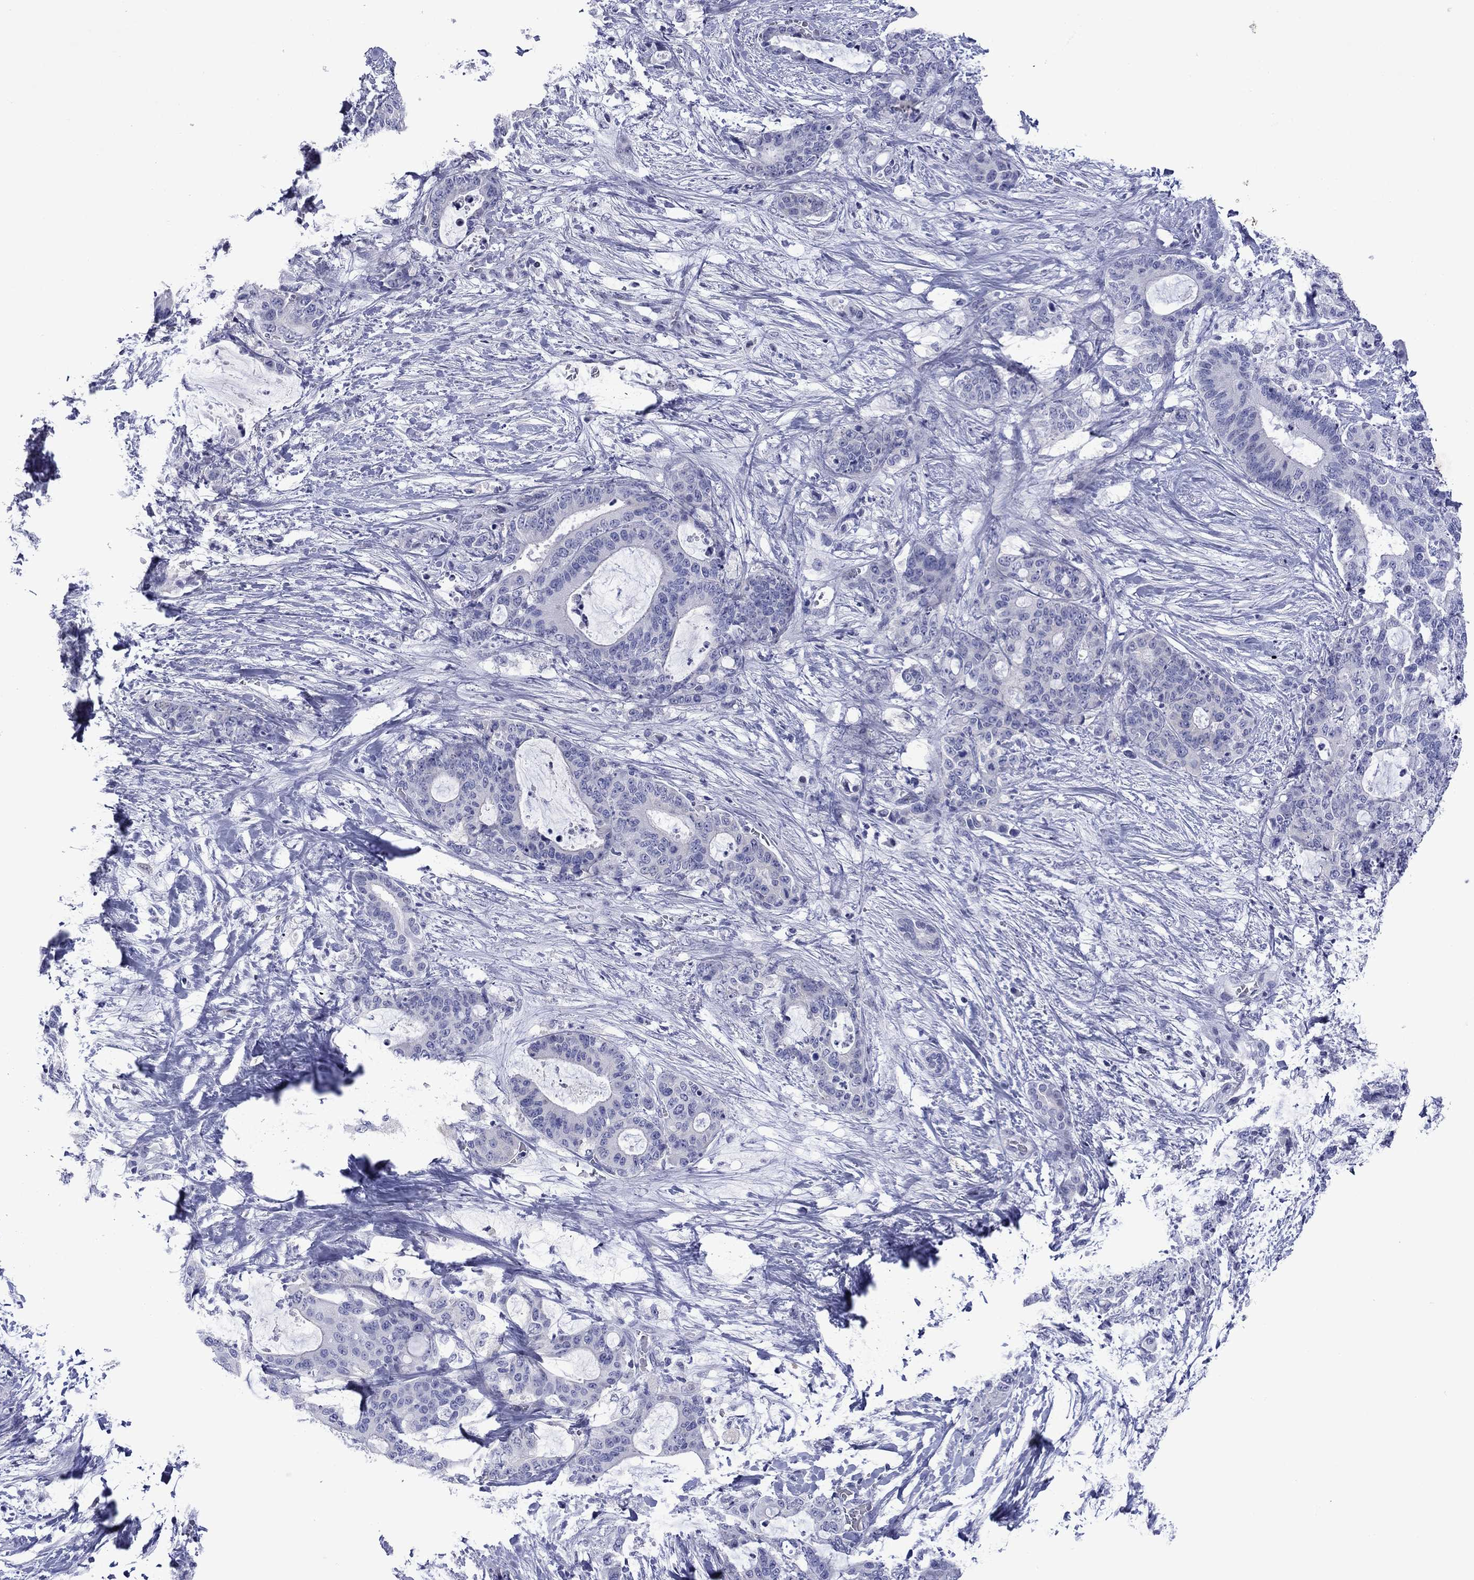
{"staining": {"intensity": "negative", "quantity": "none", "location": "none"}, "tissue": "liver cancer", "cell_type": "Tumor cells", "image_type": "cancer", "snomed": [{"axis": "morphology", "description": "Cholangiocarcinoma"}, {"axis": "topography", "description": "Liver"}], "caption": "This is a histopathology image of immunohistochemistry staining of liver cholangiocarcinoma, which shows no positivity in tumor cells.", "gene": "PIWIL1", "patient": {"sex": "female", "age": 73}}